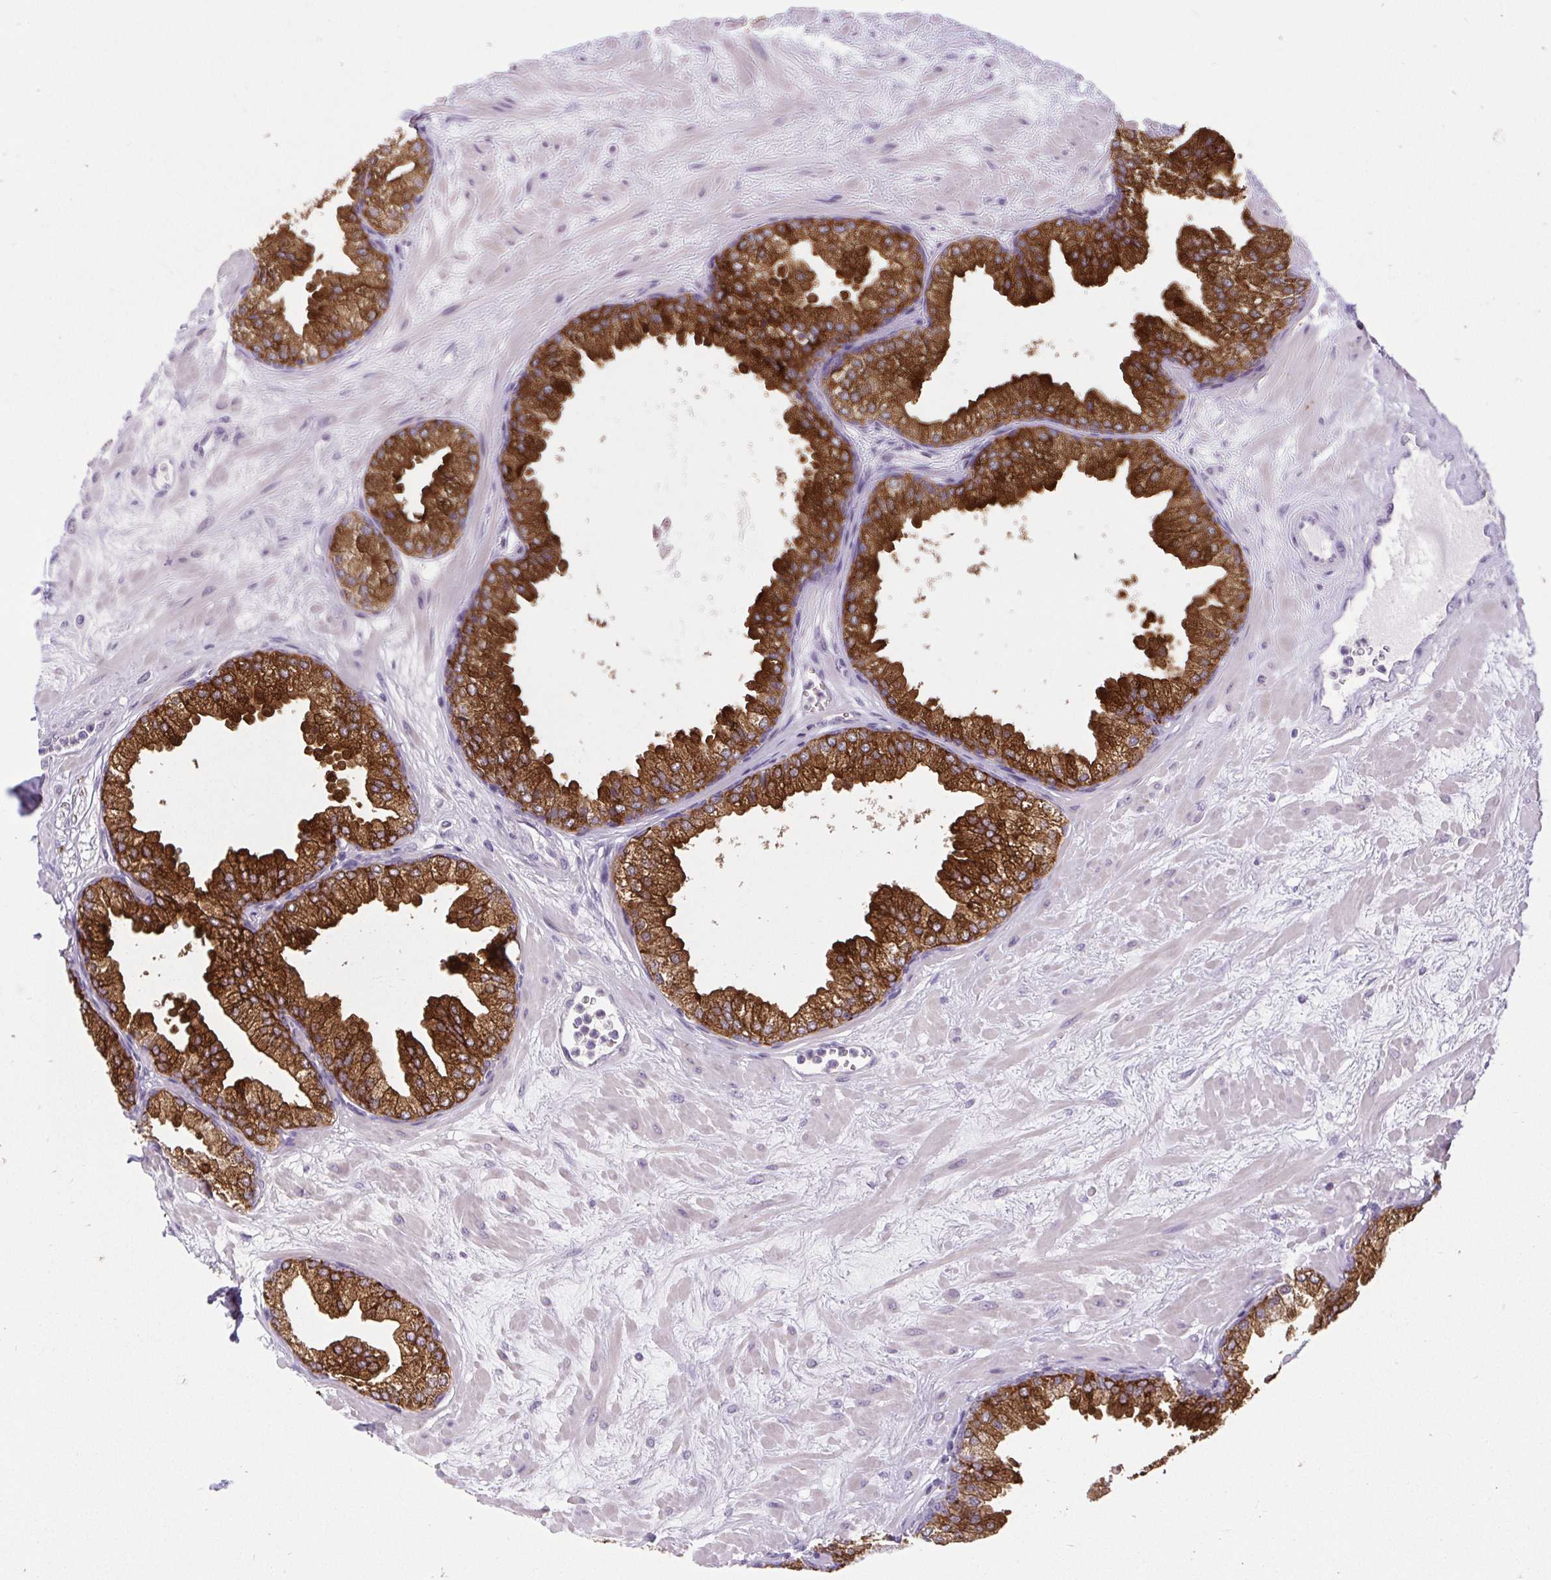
{"staining": {"intensity": "strong", "quantity": "25%-75%", "location": "cytoplasmic/membranous"}, "tissue": "prostate", "cell_type": "Glandular cells", "image_type": "normal", "snomed": [{"axis": "morphology", "description": "Normal tissue, NOS"}, {"axis": "topography", "description": "Prostate"}, {"axis": "topography", "description": "Peripheral nerve tissue"}], "caption": "An immunohistochemistry micrograph of benign tissue is shown. Protein staining in brown labels strong cytoplasmic/membranous positivity in prostate within glandular cells.", "gene": "BCAS1", "patient": {"sex": "male", "age": 61}}